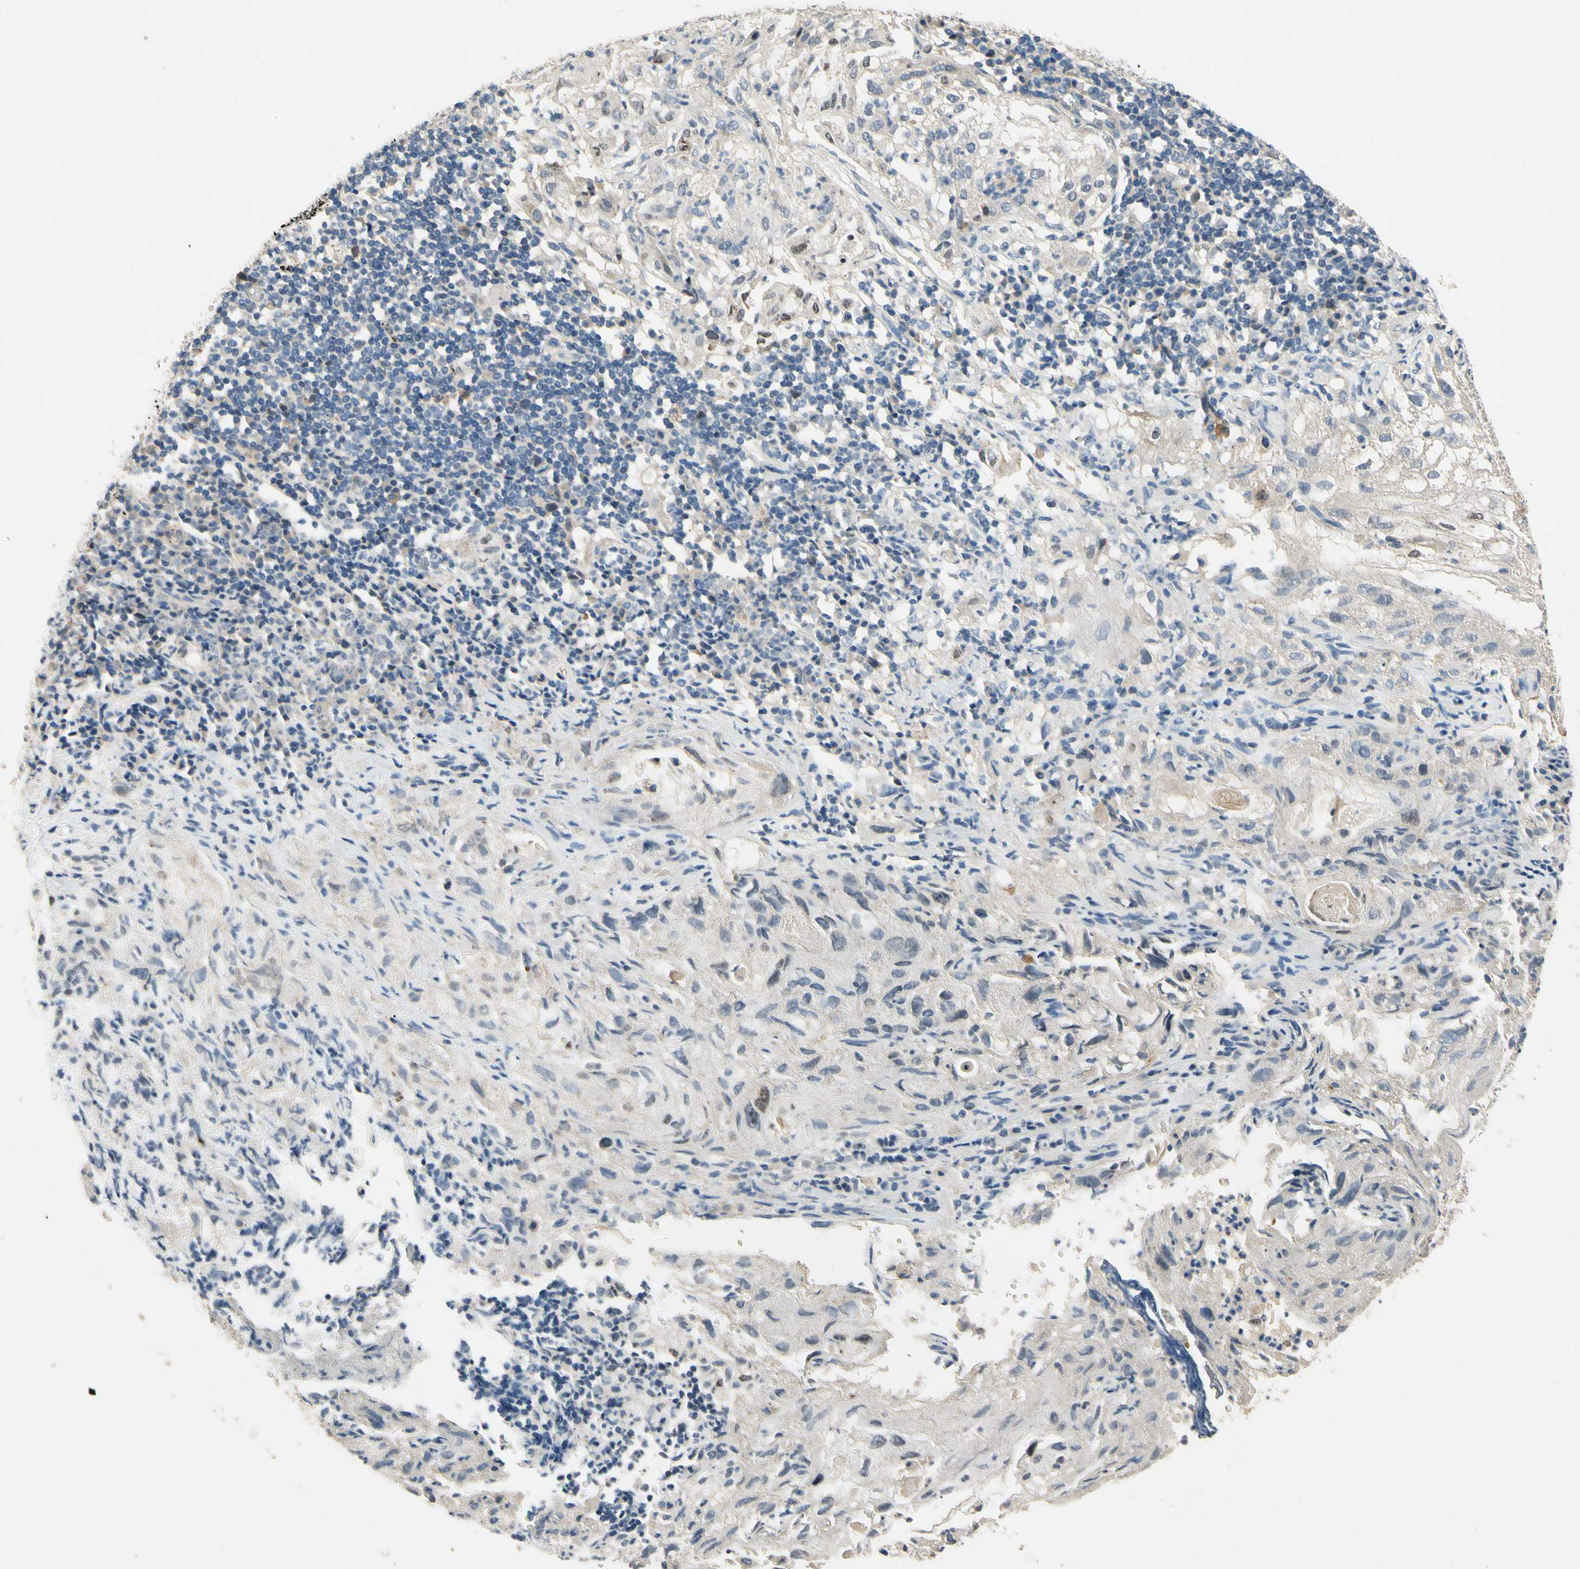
{"staining": {"intensity": "negative", "quantity": "none", "location": "none"}, "tissue": "lung cancer", "cell_type": "Tumor cells", "image_type": "cancer", "snomed": [{"axis": "morphology", "description": "Inflammation, NOS"}, {"axis": "morphology", "description": "Squamous cell carcinoma, NOS"}, {"axis": "topography", "description": "Lymph node"}, {"axis": "topography", "description": "Soft tissue"}, {"axis": "topography", "description": "Lung"}], "caption": "IHC of human lung squamous cell carcinoma reveals no positivity in tumor cells.", "gene": "ALKBH3", "patient": {"sex": "male", "age": 66}}